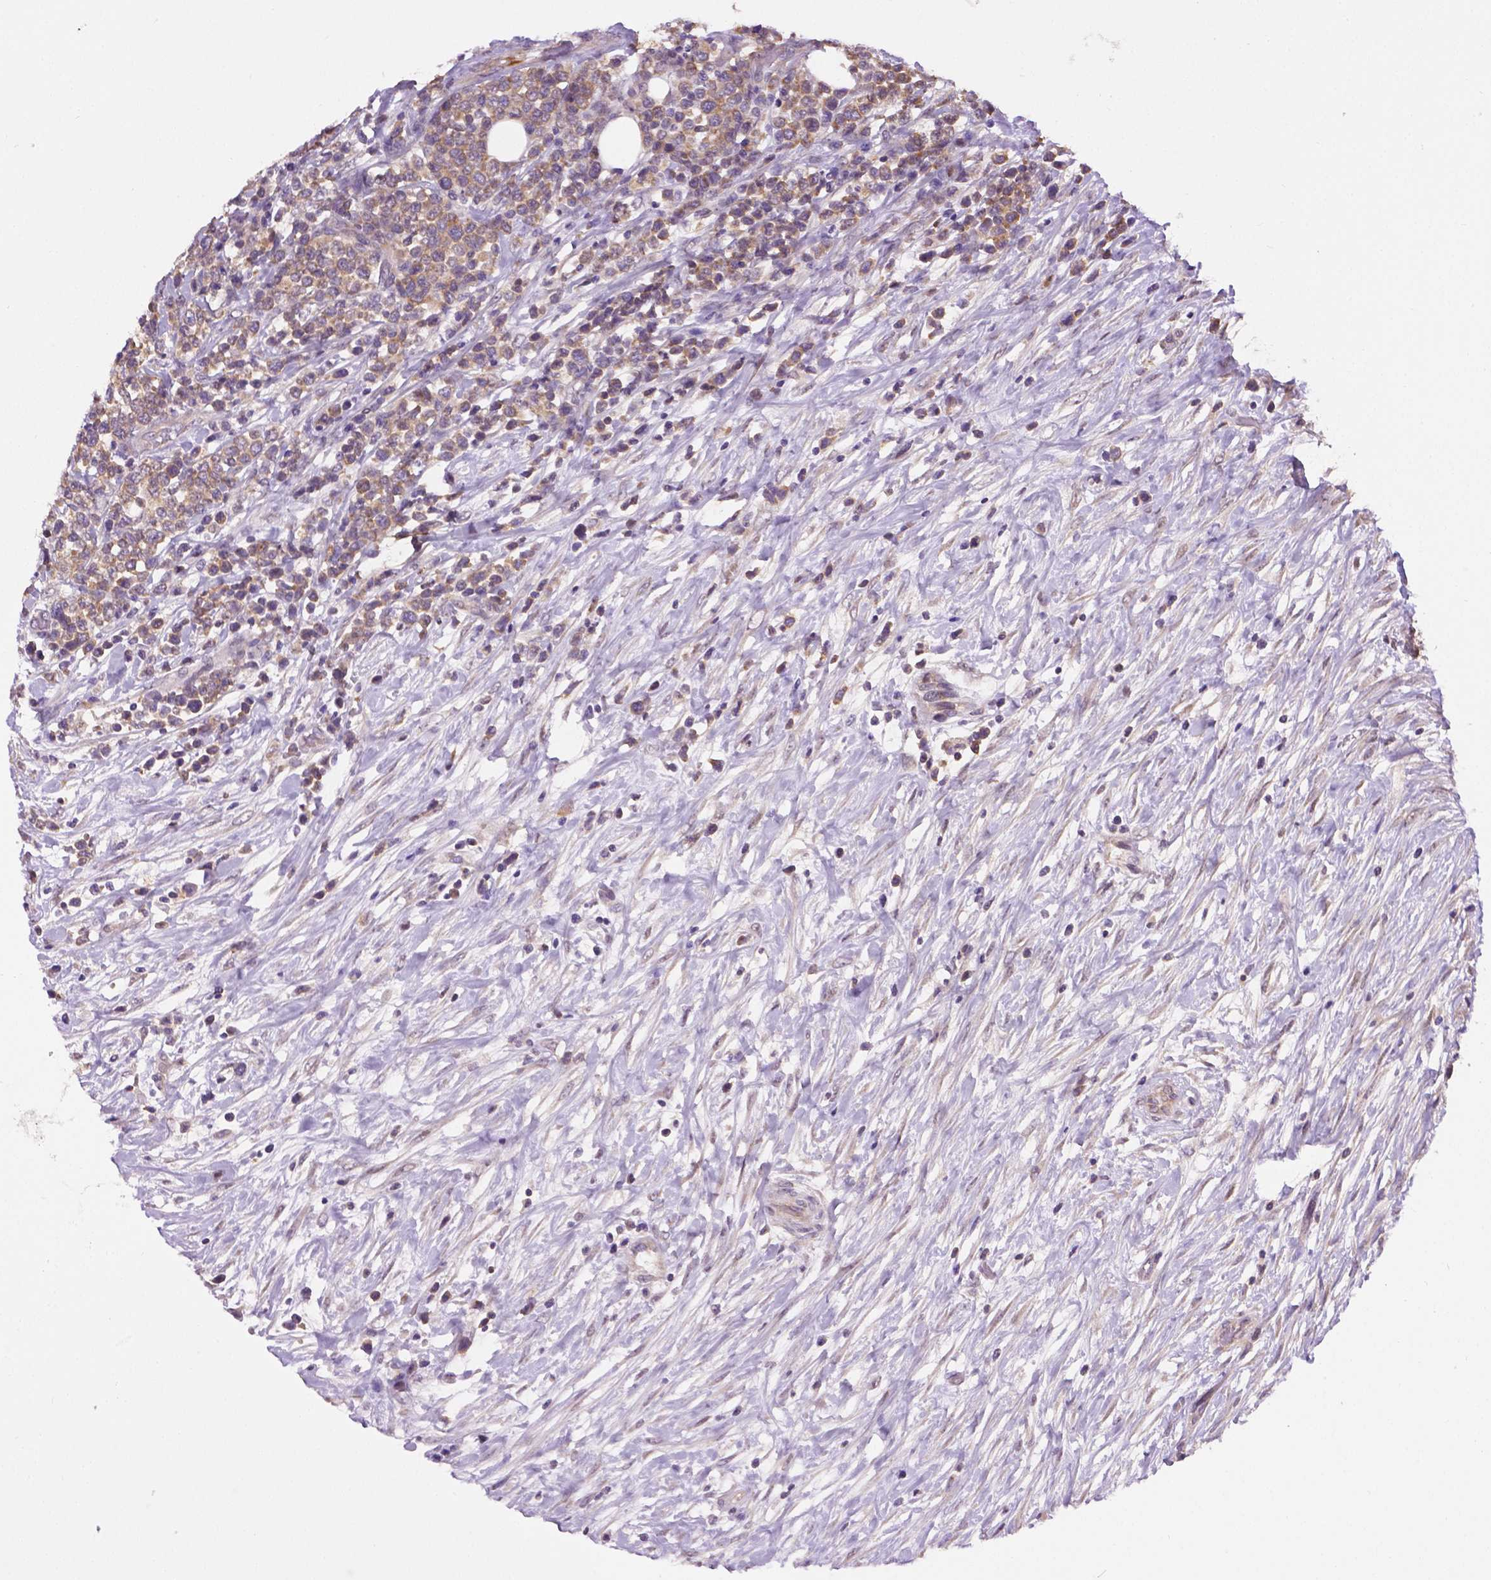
{"staining": {"intensity": "weak", "quantity": "<25%", "location": "cytoplasmic/membranous"}, "tissue": "lymphoma", "cell_type": "Tumor cells", "image_type": "cancer", "snomed": [{"axis": "morphology", "description": "Malignant lymphoma, non-Hodgkin's type, High grade"}, {"axis": "topography", "description": "Soft tissue"}], "caption": "IHC micrograph of neoplastic tissue: lymphoma stained with DAB (3,3'-diaminobenzidine) demonstrates no significant protein staining in tumor cells.", "gene": "IRF6", "patient": {"sex": "female", "age": 56}}